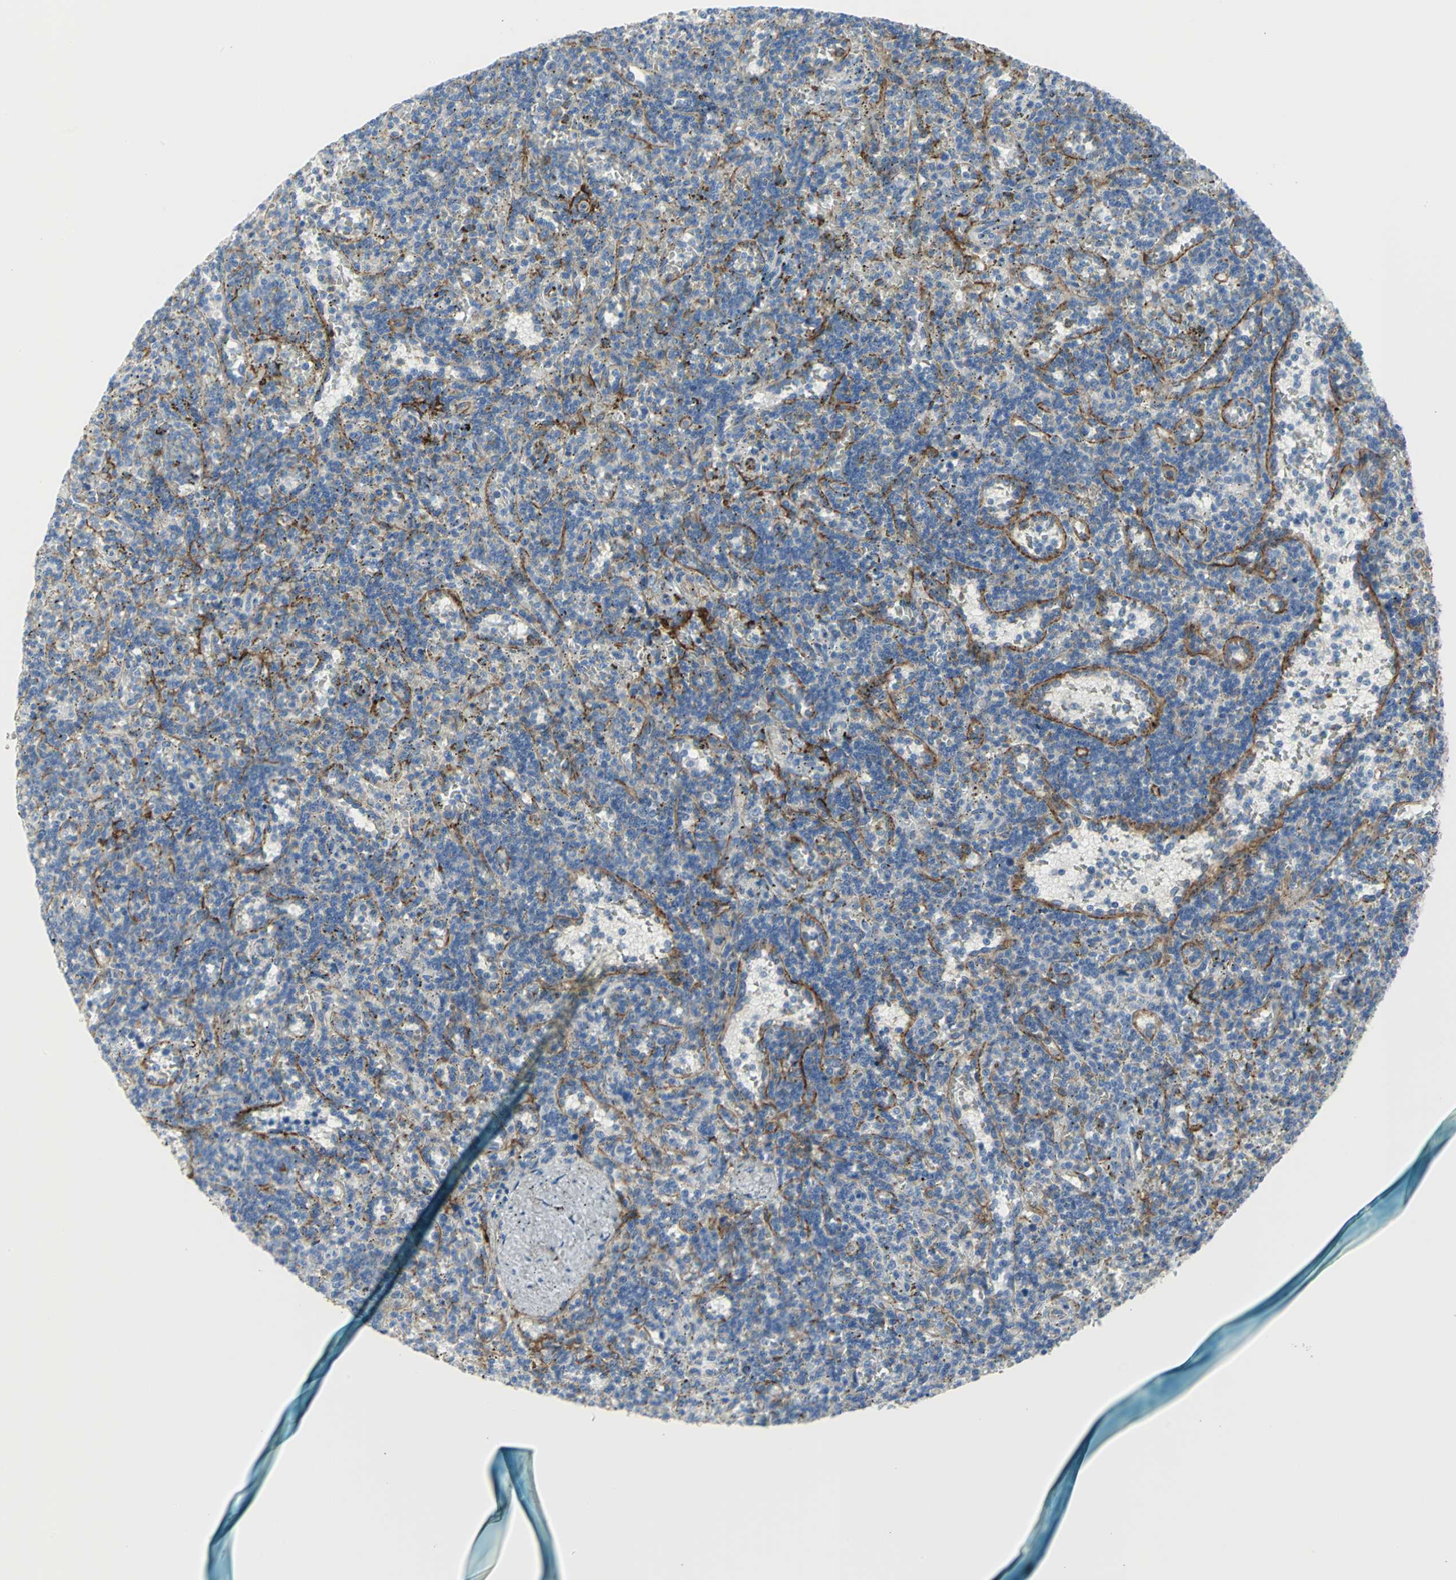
{"staining": {"intensity": "negative", "quantity": "none", "location": "none"}, "tissue": "lymphoma", "cell_type": "Tumor cells", "image_type": "cancer", "snomed": [{"axis": "morphology", "description": "Malignant lymphoma, non-Hodgkin's type, Low grade"}, {"axis": "topography", "description": "Spleen"}], "caption": "Immunohistochemistry (IHC) micrograph of neoplastic tissue: malignant lymphoma, non-Hodgkin's type (low-grade) stained with DAB demonstrates no significant protein positivity in tumor cells. Brightfield microscopy of immunohistochemistry (IHC) stained with DAB (3,3'-diaminobenzidine) (brown) and hematoxylin (blue), captured at high magnification.", "gene": "FLNB", "patient": {"sex": "male", "age": 73}}